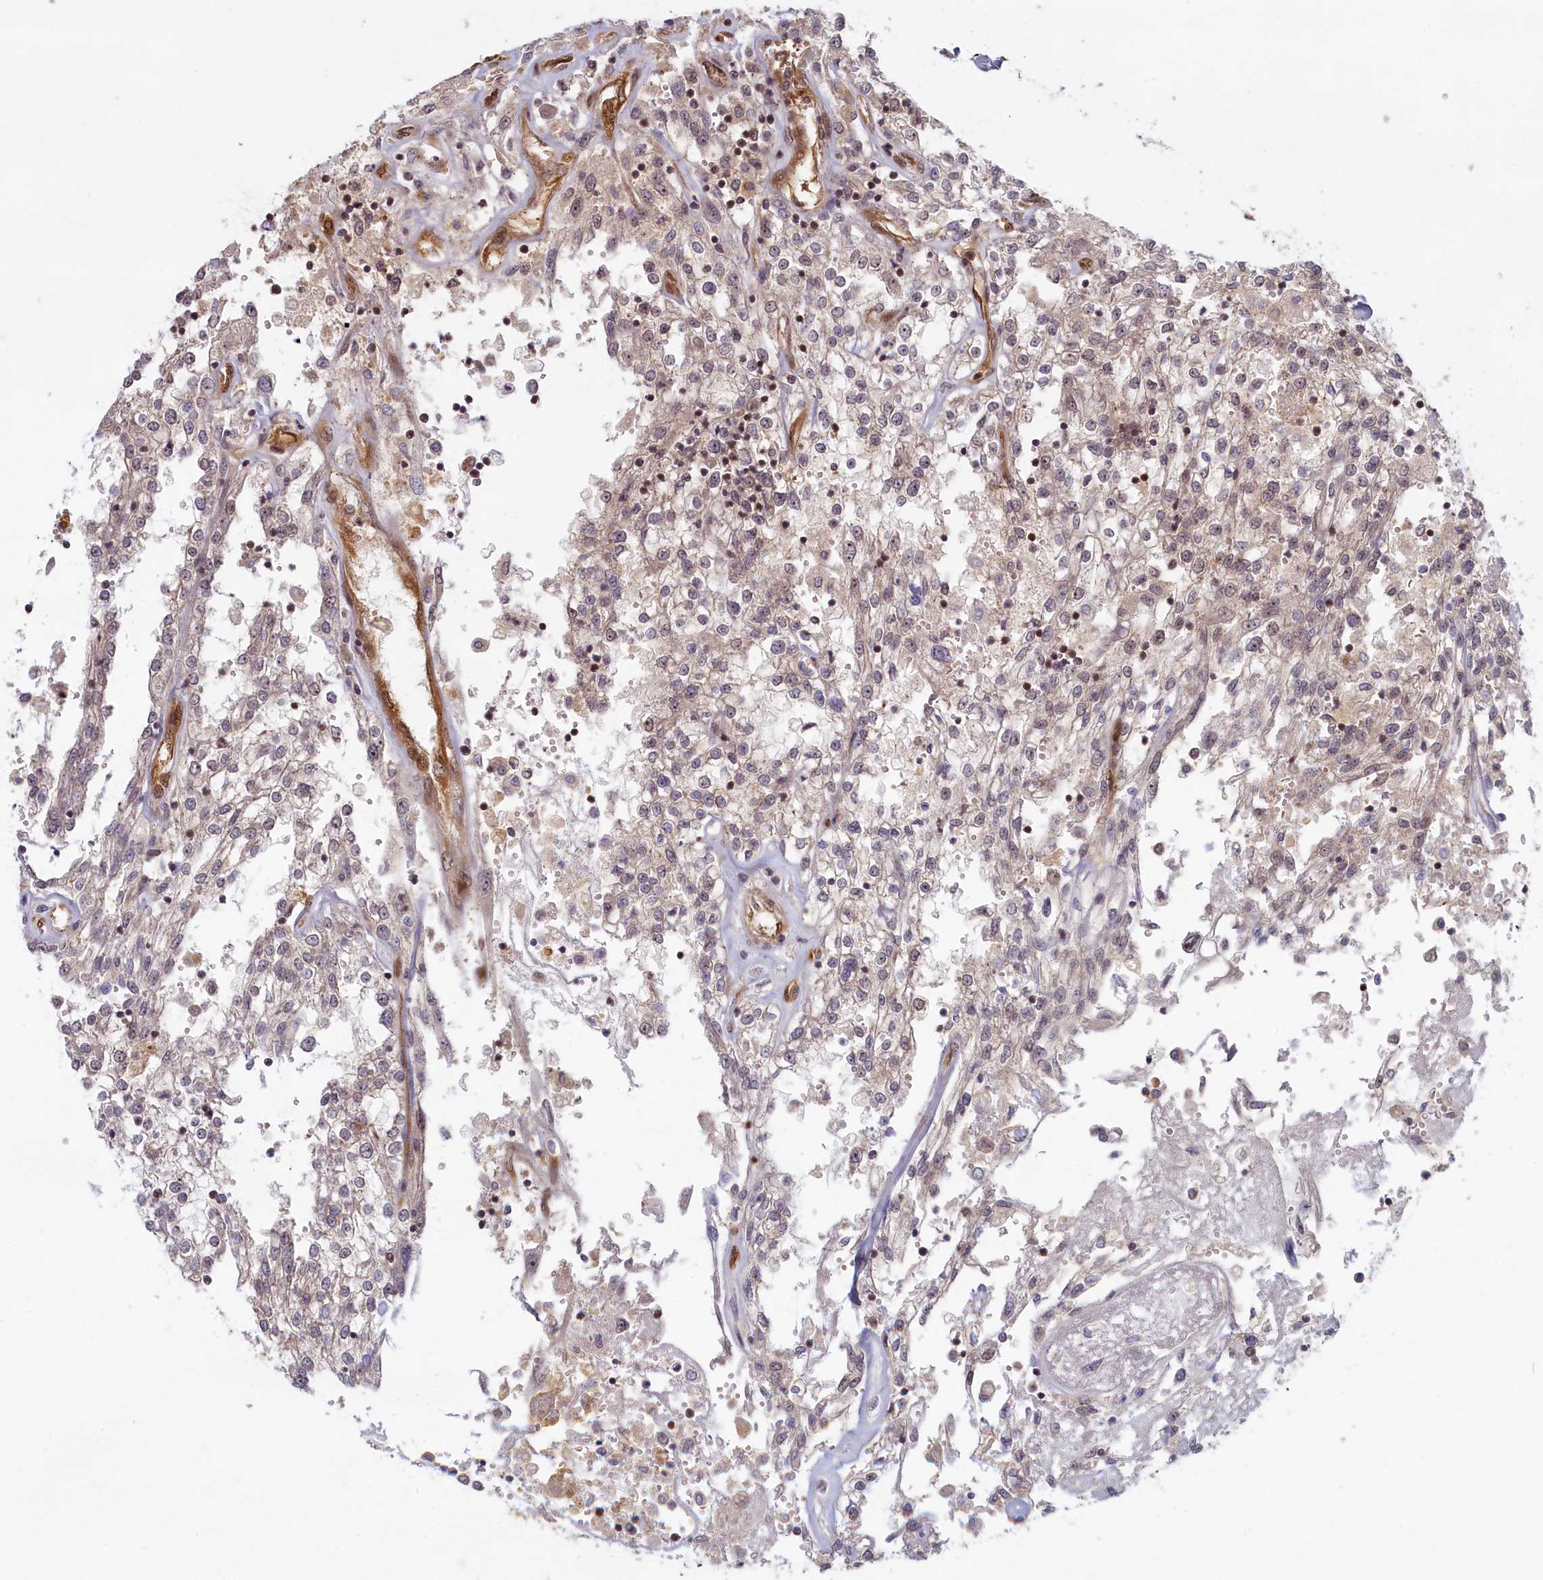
{"staining": {"intensity": "weak", "quantity": "<25%", "location": "cytoplasmic/membranous,nuclear"}, "tissue": "renal cancer", "cell_type": "Tumor cells", "image_type": "cancer", "snomed": [{"axis": "morphology", "description": "Adenocarcinoma, NOS"}, {"axis": "topography", "description": "Kidney"}], "caption": "This is an IHC micrograph of human renal adenocarcinoma. There is no positivity in tumor cells.", "gene": "SNRK", "patient": {"sex": "female", "age": 52}}